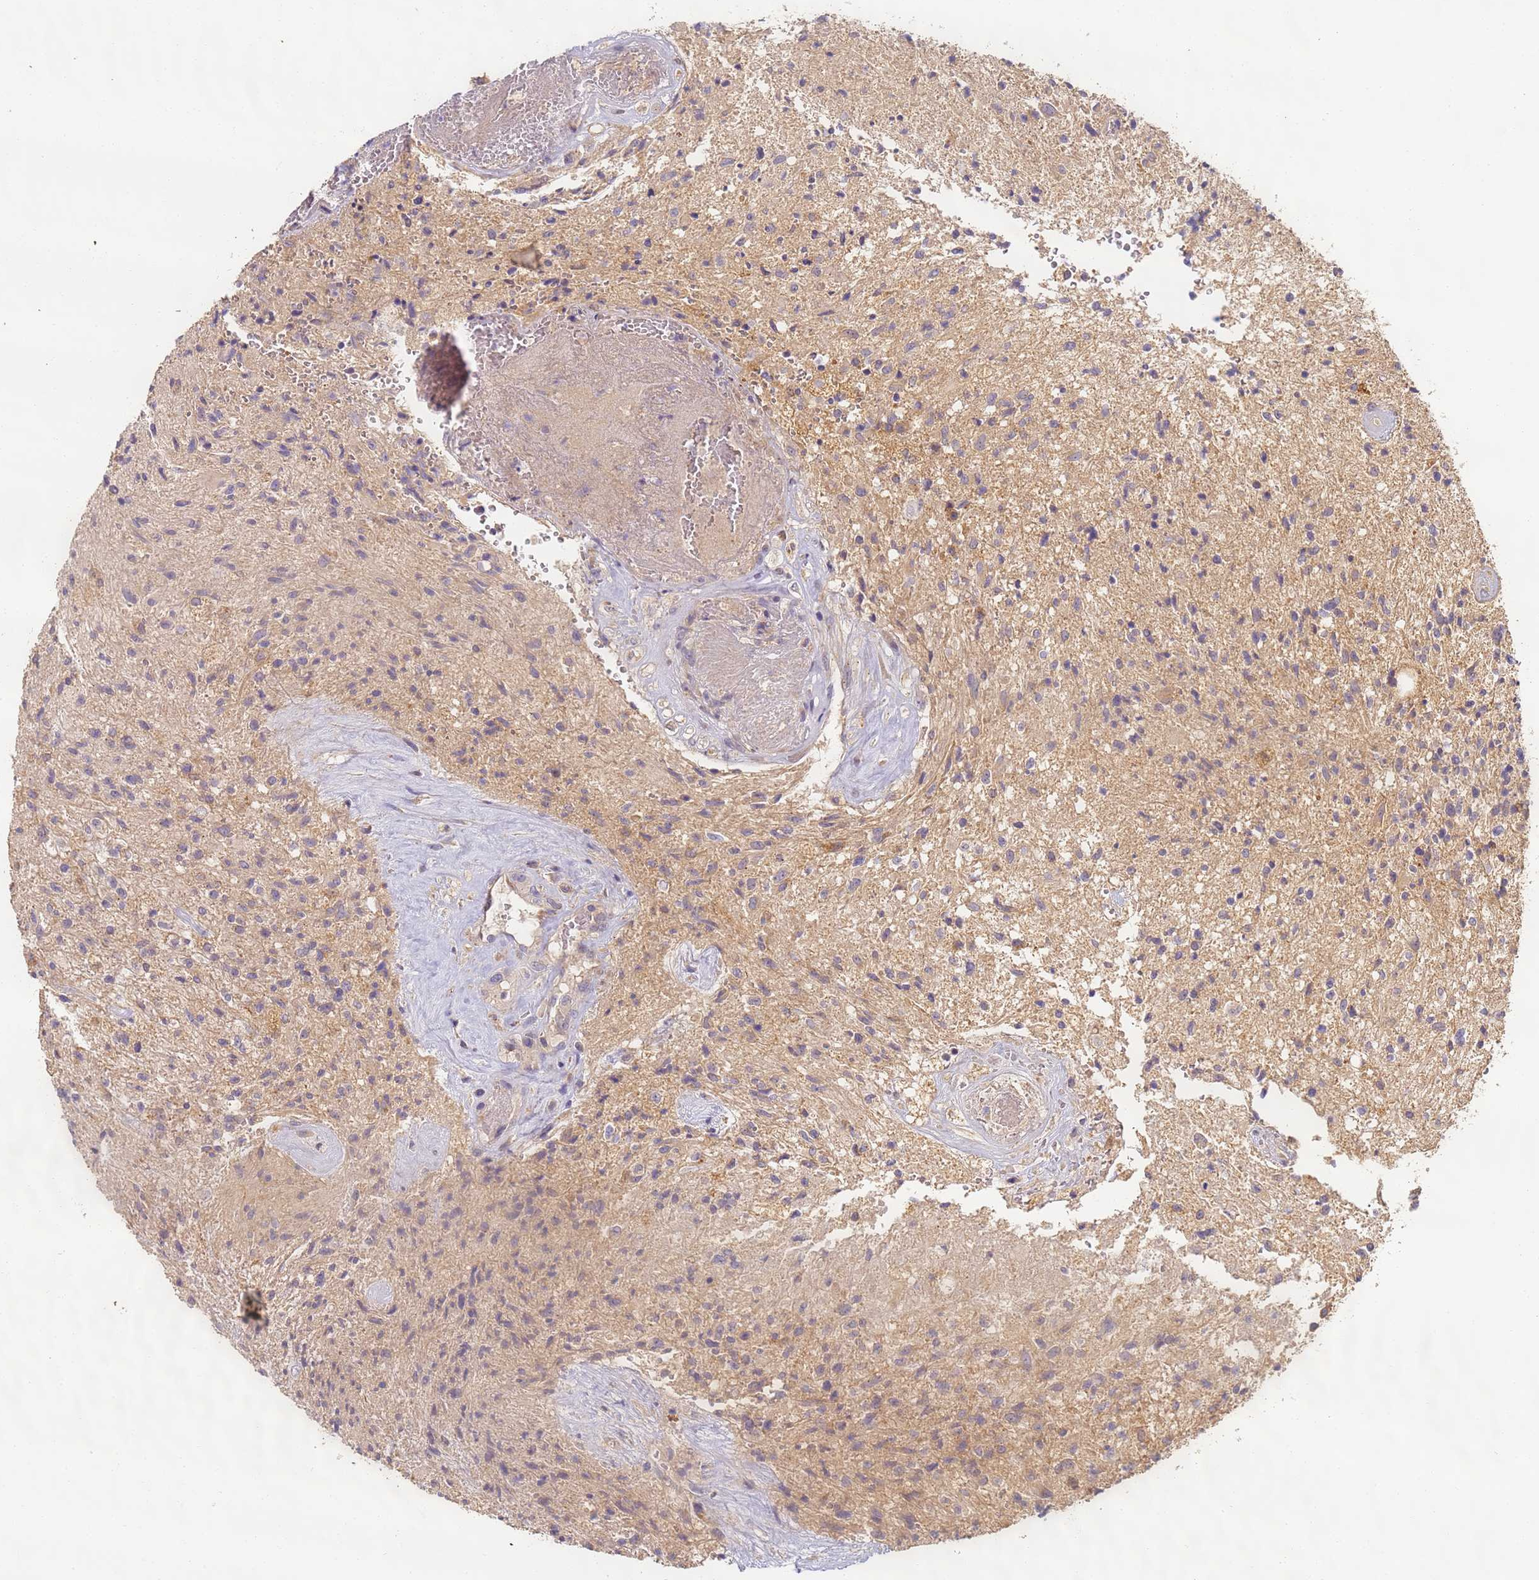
{"staining": {"intensity": "negative", "quantity": "none", "location": "none"}, "tissue": "glioma", "cell_type": "Tumor cells", "image_type": "cancer", "snomed": [{"axis": "morphology", "description": "Glioma, malignant, High grade"}, {"axis": "topography", "description": "Brain"}], "caption": "IHC histopathology image of human malignant glioma (high-grade) stained for a protein (brown), which exhibits no expression in tumor cells. The staining was performed using DAB to visualize the protein expression in brown, while the nuclei were stained in blue with hematoxylin (Magnification: 20x).", "gene": "TIGAR", "patient": {"sex": "male", "age": 56}}